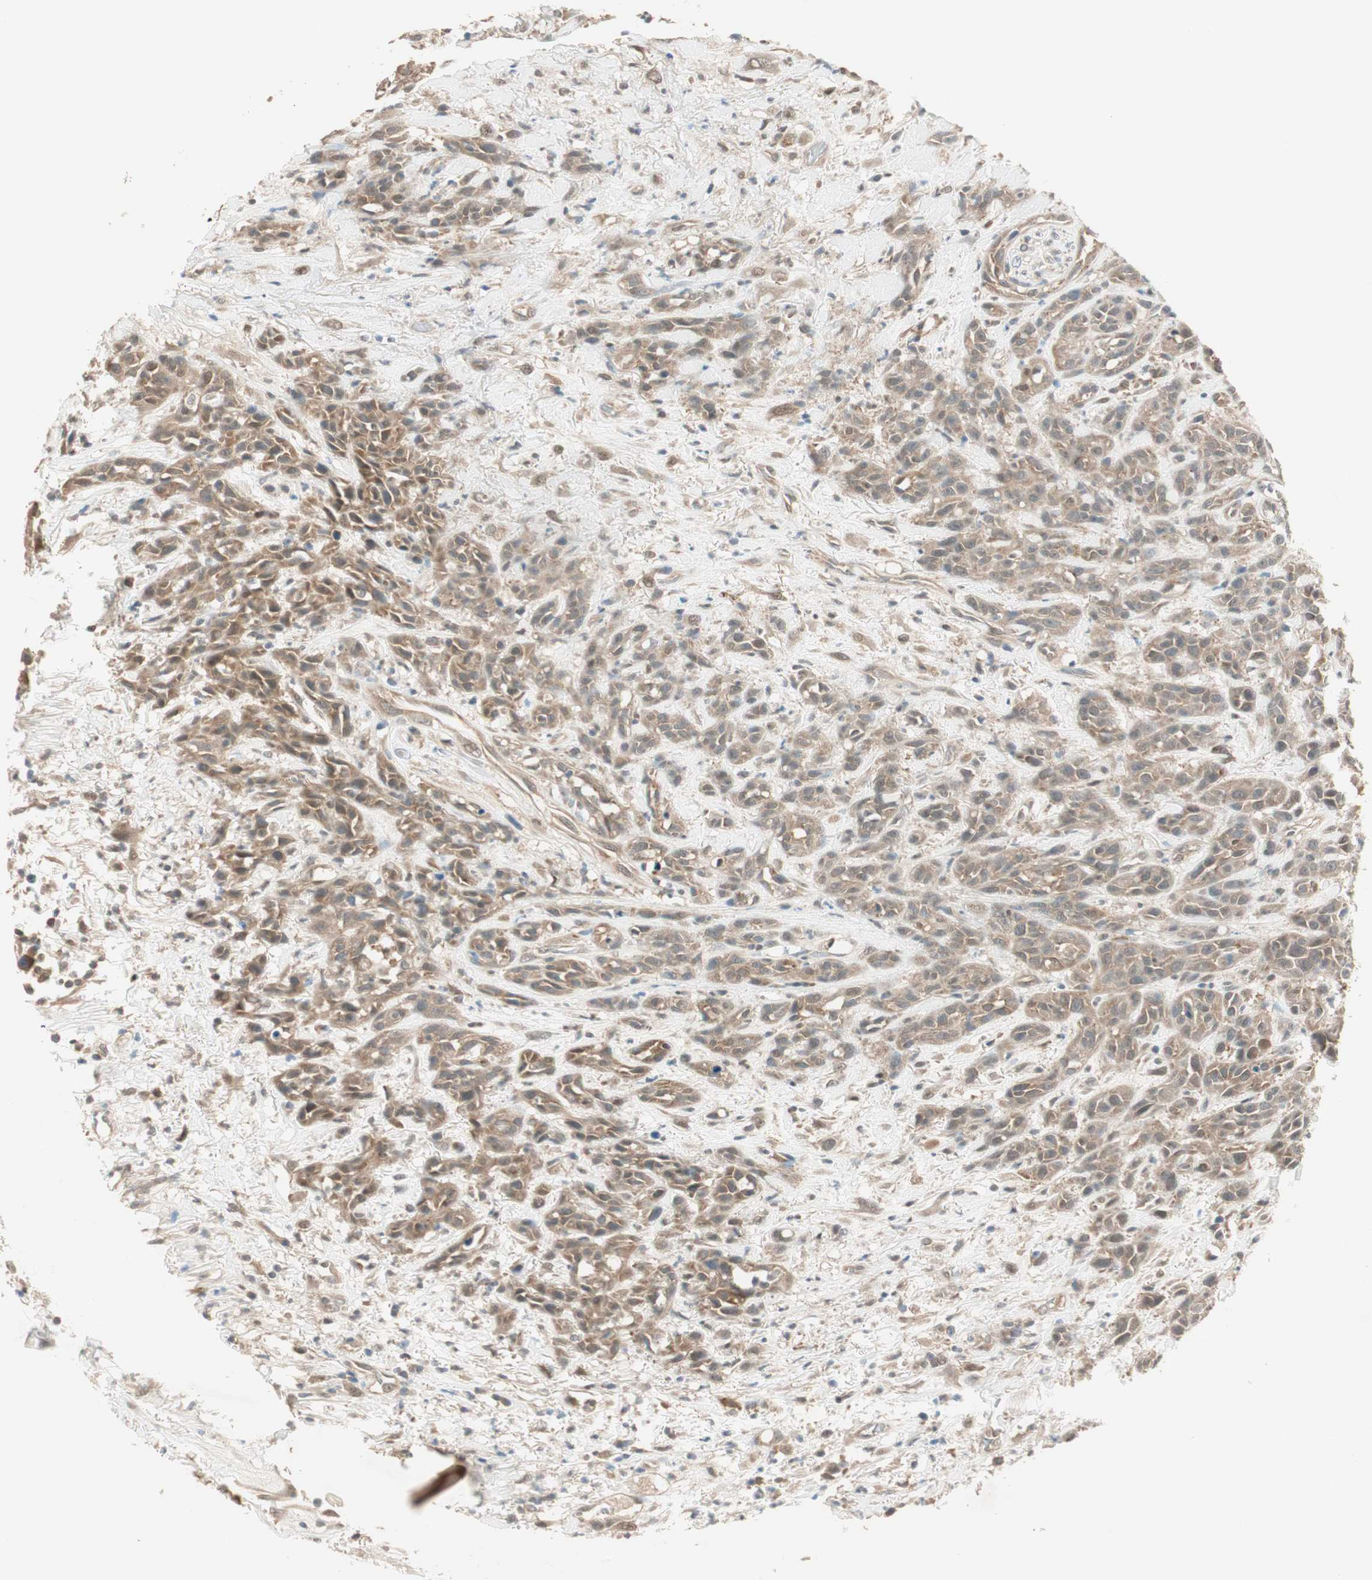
{"staining": {"intensity": "moderate", "quantity": ">75%", "location": "cytoplasmic/membranous"}, "tissue": "head and neck cancer", "cell_type": "Tumor cells", "image_type": "cancer", "snomed": [{"axis": "morphology", "description": "Squamous cell carcinoma, NOS"}, {"axis": "topography", "description": "Head-Neck"}], "caption": "Moderate cytoplasmic/membranous protein expression is appreciated in approximately >75% of tumor cells in head and neck squamous cell carcinoma. The staining was performed using DAB, with brown indicating positive protein expression. Nuclei are stained blue with hematoxylin.", "gene": "PSMD8", "patient": {"sex": "male", "age": 62}}